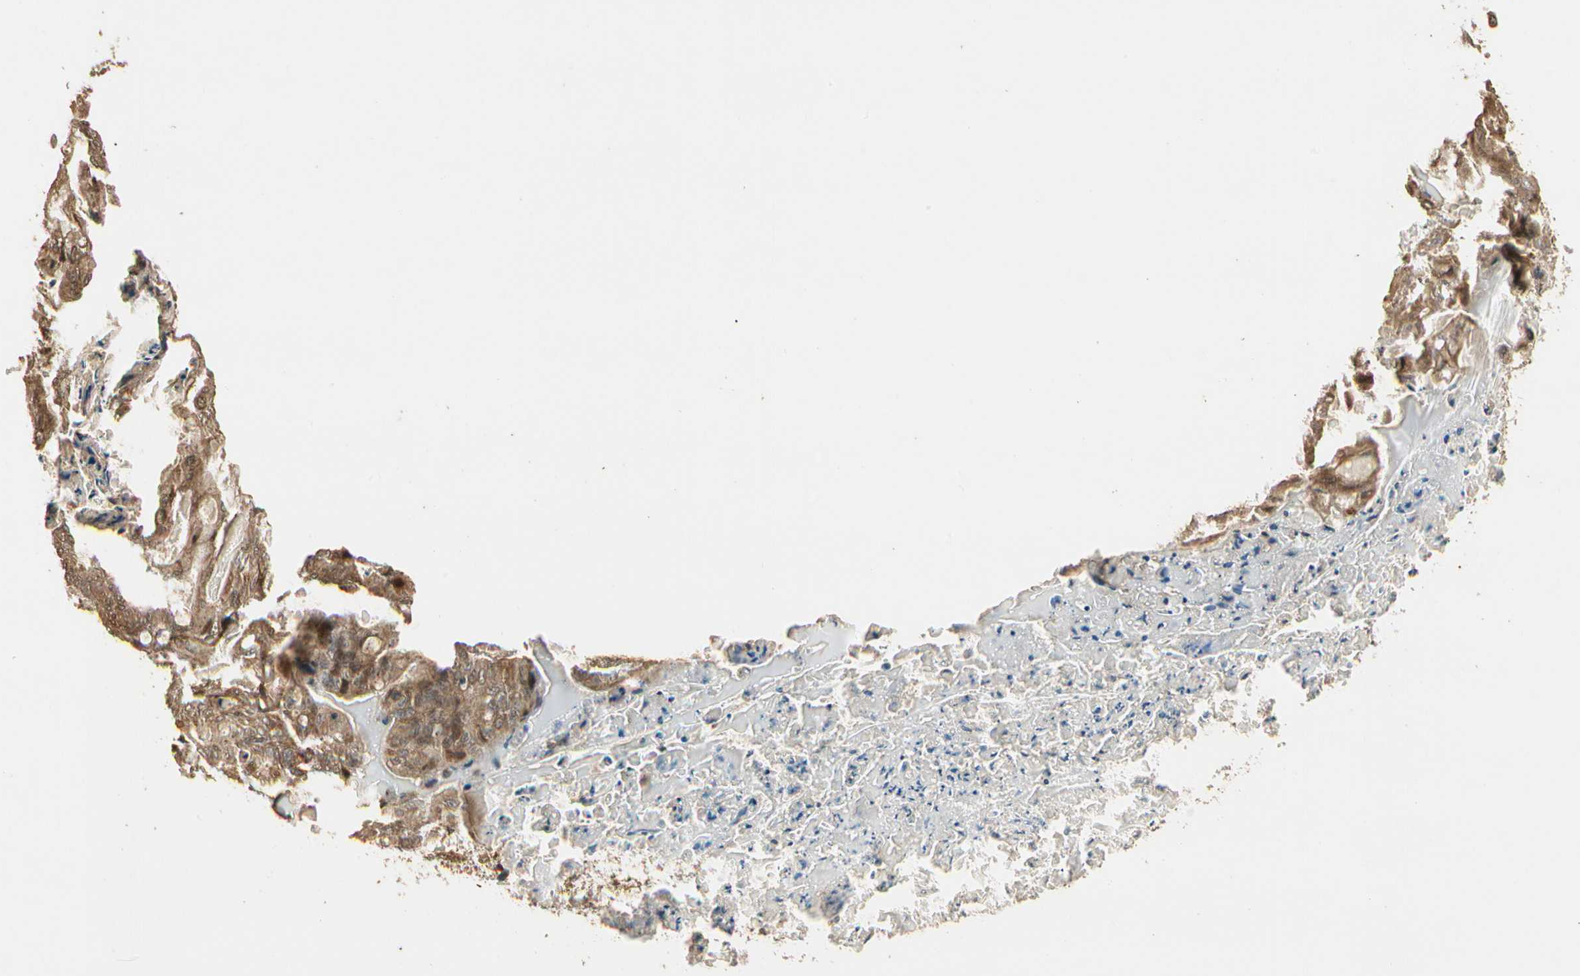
{"staining": {"intensity": "moderate", "quantity": ">75%", "location": "cytoplasmic/membranous"}, "tissue": "ovarian cancer", "cell_type": "Tumor cells", "image_type": "cancer", "snomed": [{"axis": "morphology", "description": "Cystadenocarcinoma, mucinous, NOS"}, {"axis": "topography", "description": "Ovary"}], "caption": "Immunohistochemistry image of neoplastic tissue: human ovarian cancer (mucinous cystadenocarcinoma) stained using immunohistochemistry (IHC) displays medium levels of moderate protein expression localized specifically in the cytoplasmic/membranous of tumor cells, appearing as a cytoplasmic/membranous brown color.", "gene": "GLUL", "patient": {"sex": "female", "age": 37}}